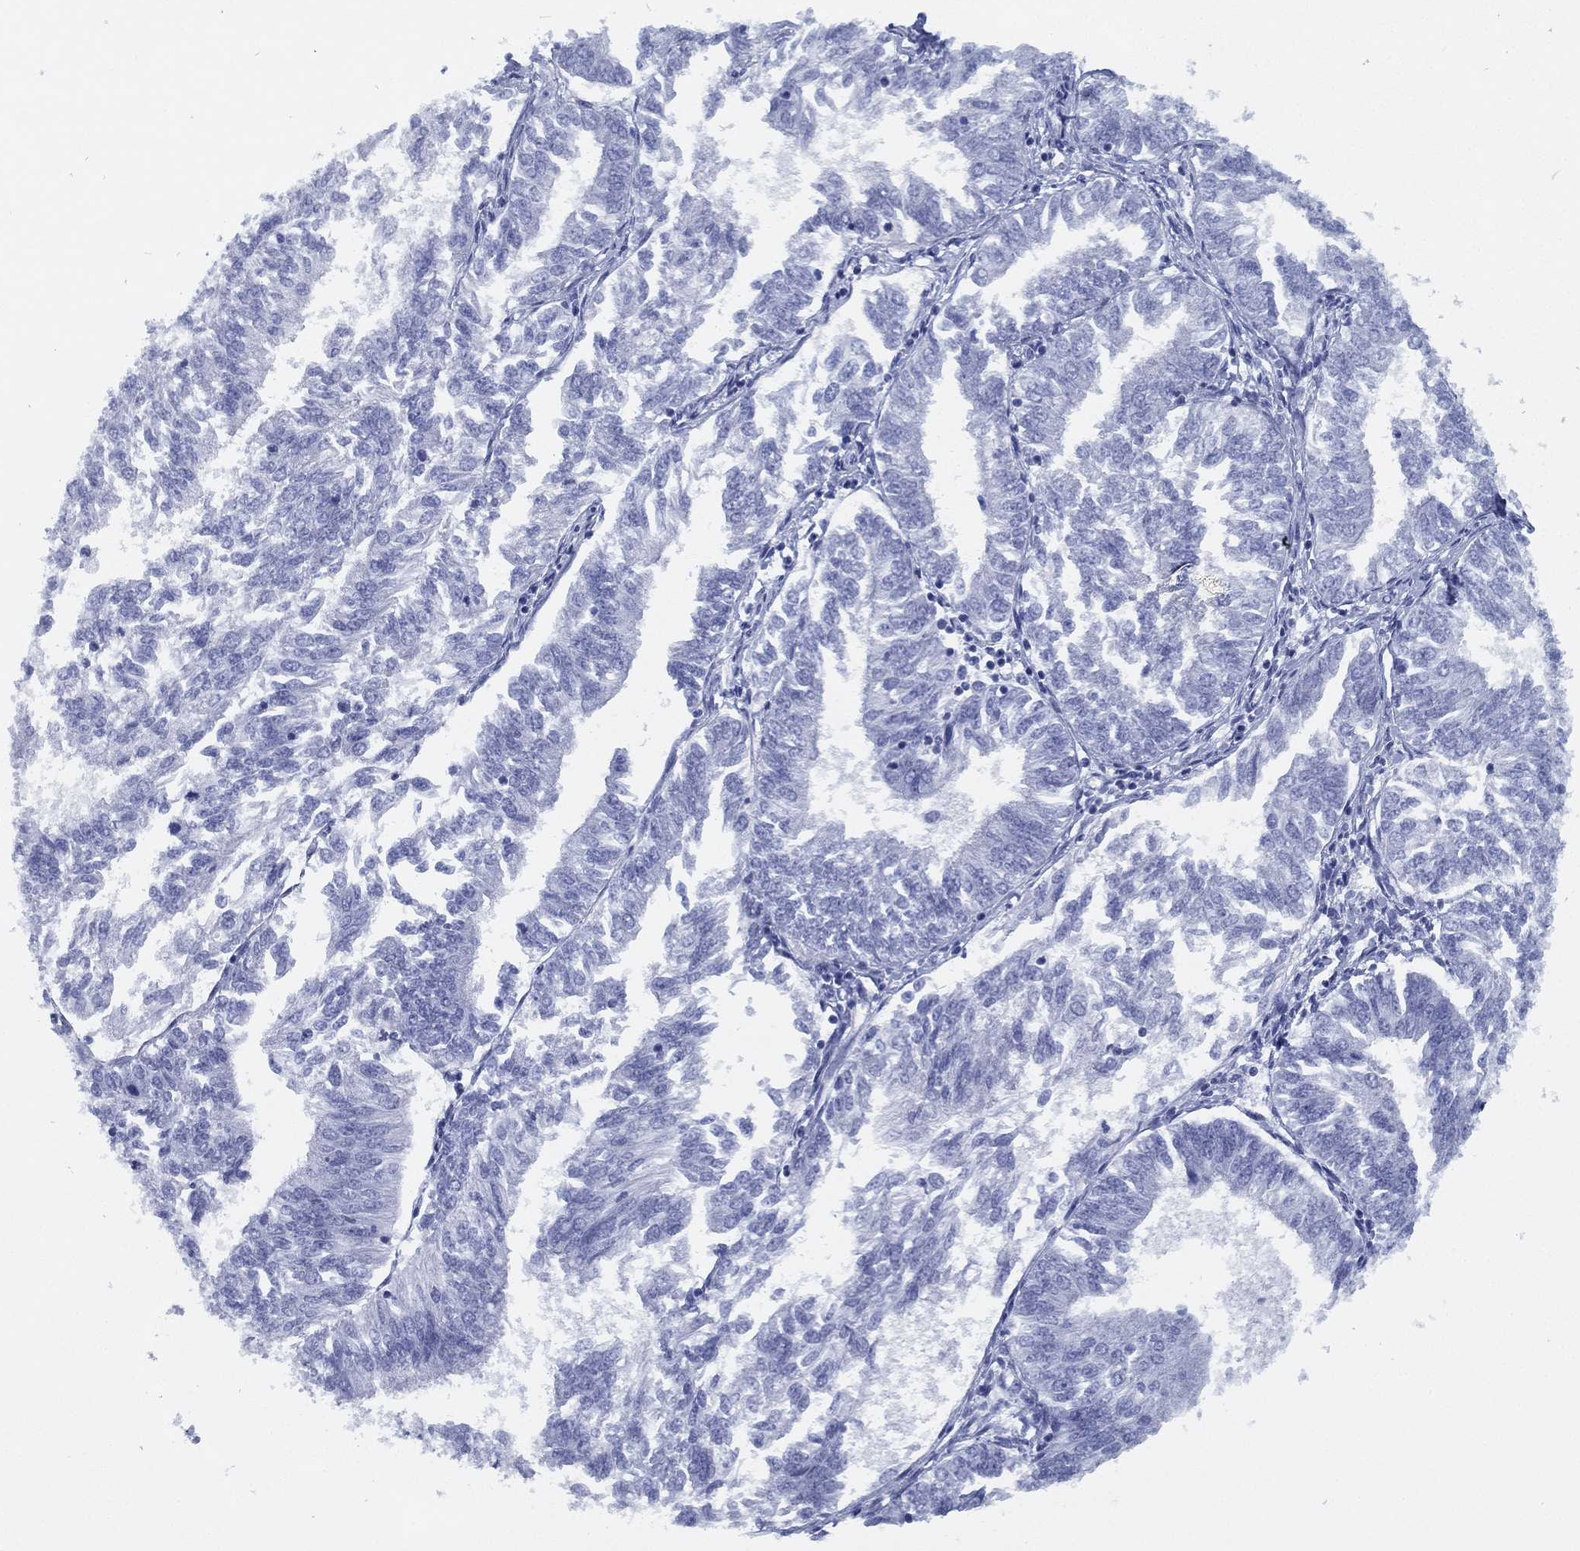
{"staining": {"intensity": "negative", "quantity": "none", "location": "none"}, "tissue": "endometrial cancer", "cell_type": "Tumor cells", "image_type": "cancer", "snomed": [{"axis": "morphology", "description": "Adenocarcinoma, NOS"}, {"axis": "topography", "description": "Endometrium"}], "caption": "There is no significant expression in tumor cells of endometrial cancer. The staining was performed using DAB to visualize the protein expression in brown, while the nuclei were stained in blue with hematoxylin (Magnification: 20x).", "gene": "TMEM252", "patient": {"sex": "female", "age": 58}}